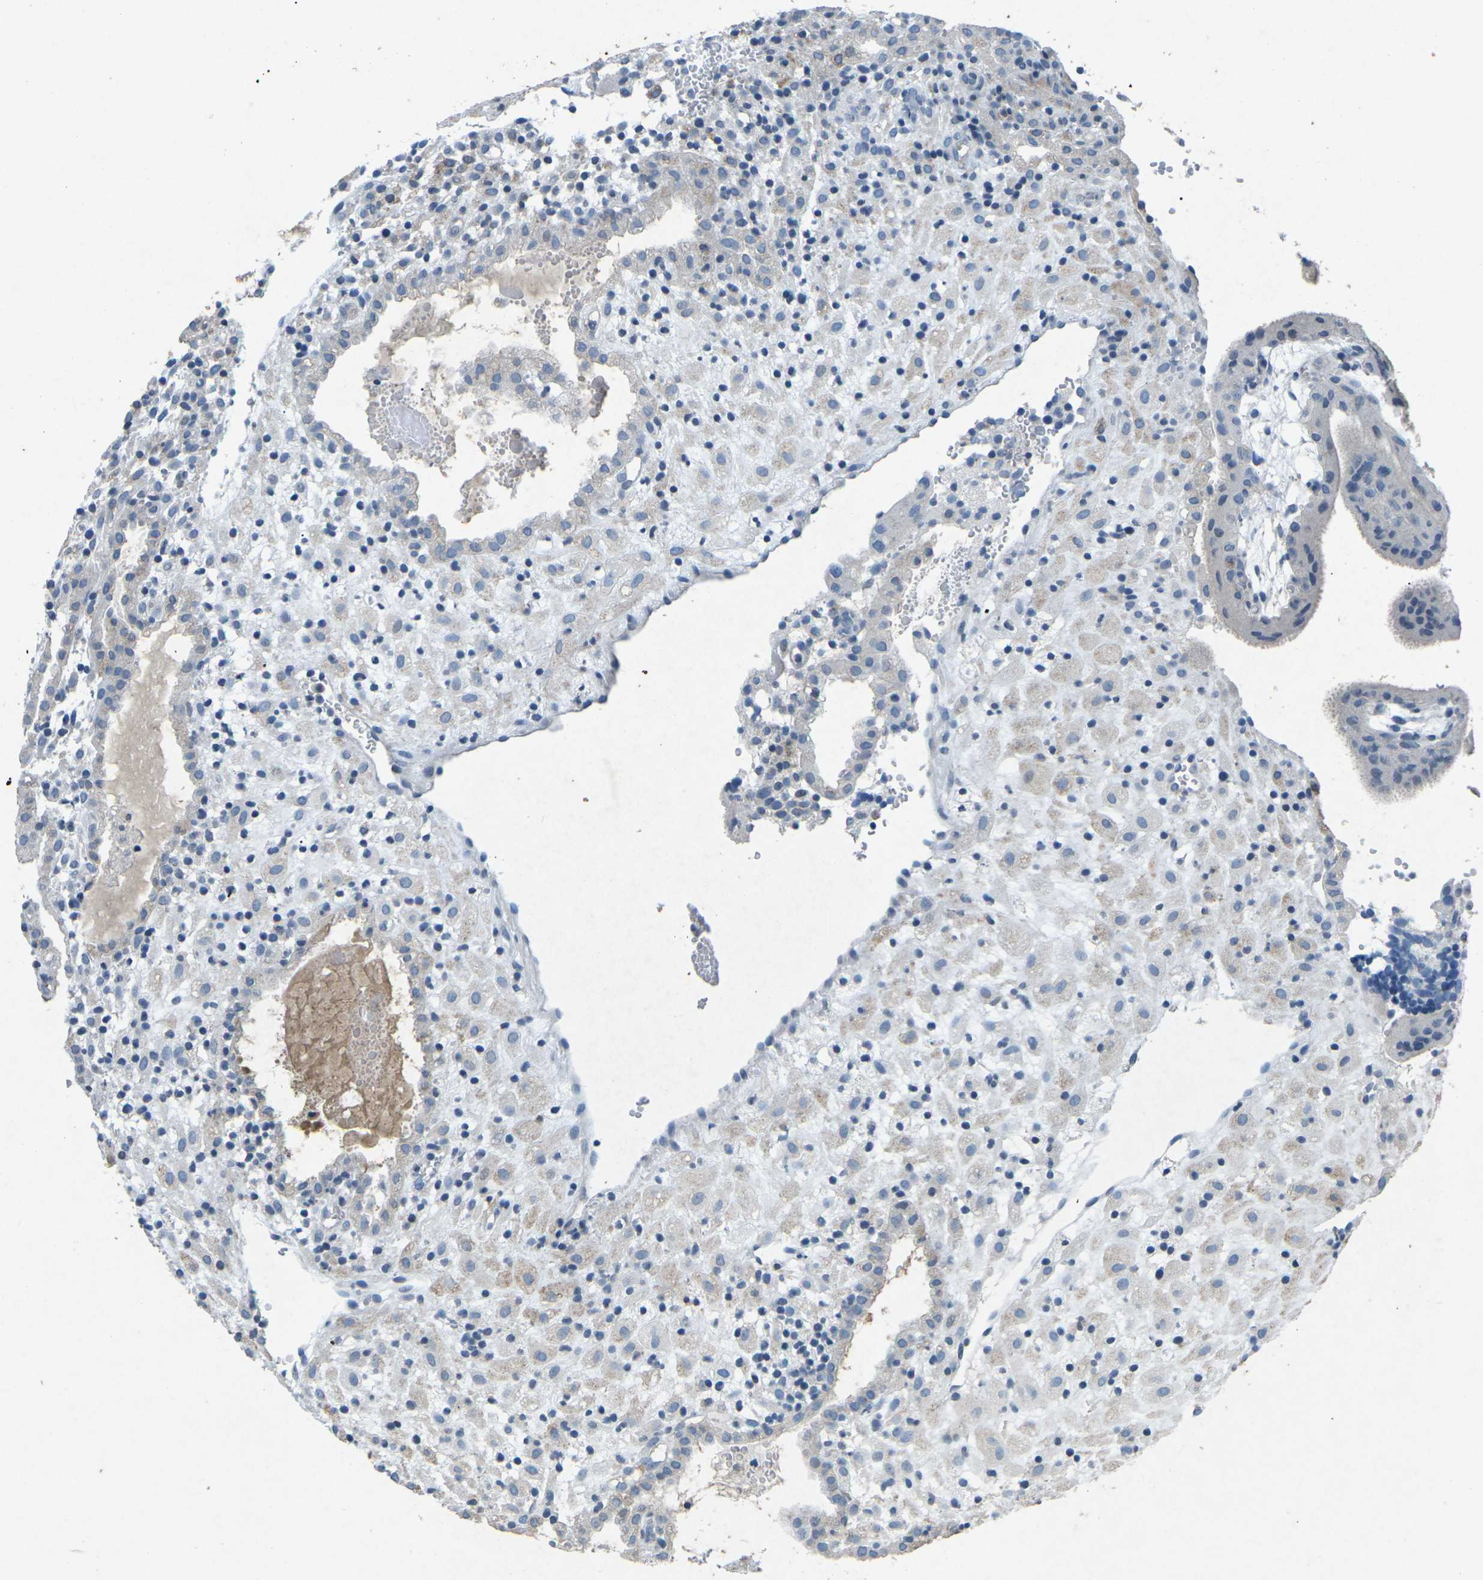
{"staining": {"intensity": "negative", "quantity": "none", "location": "none"}, "tissue": "placenta", "cell_type": "Decidual cells", "image_type": "normal", "snomed": [{"axis": "morphology", "description": "Normal tissue, NOS"}, {"axis": "topography", "description": "Placenta"}], "caption": "Histopathology image shows no significant protein staining in decidual cells of unremarkable placenta. The staining is performed using DAB brown chromogen with nuclei counter-stained in using hematoxylin.", "gene": "A1BG", "patient": {"sex": "female", "age": 18}}